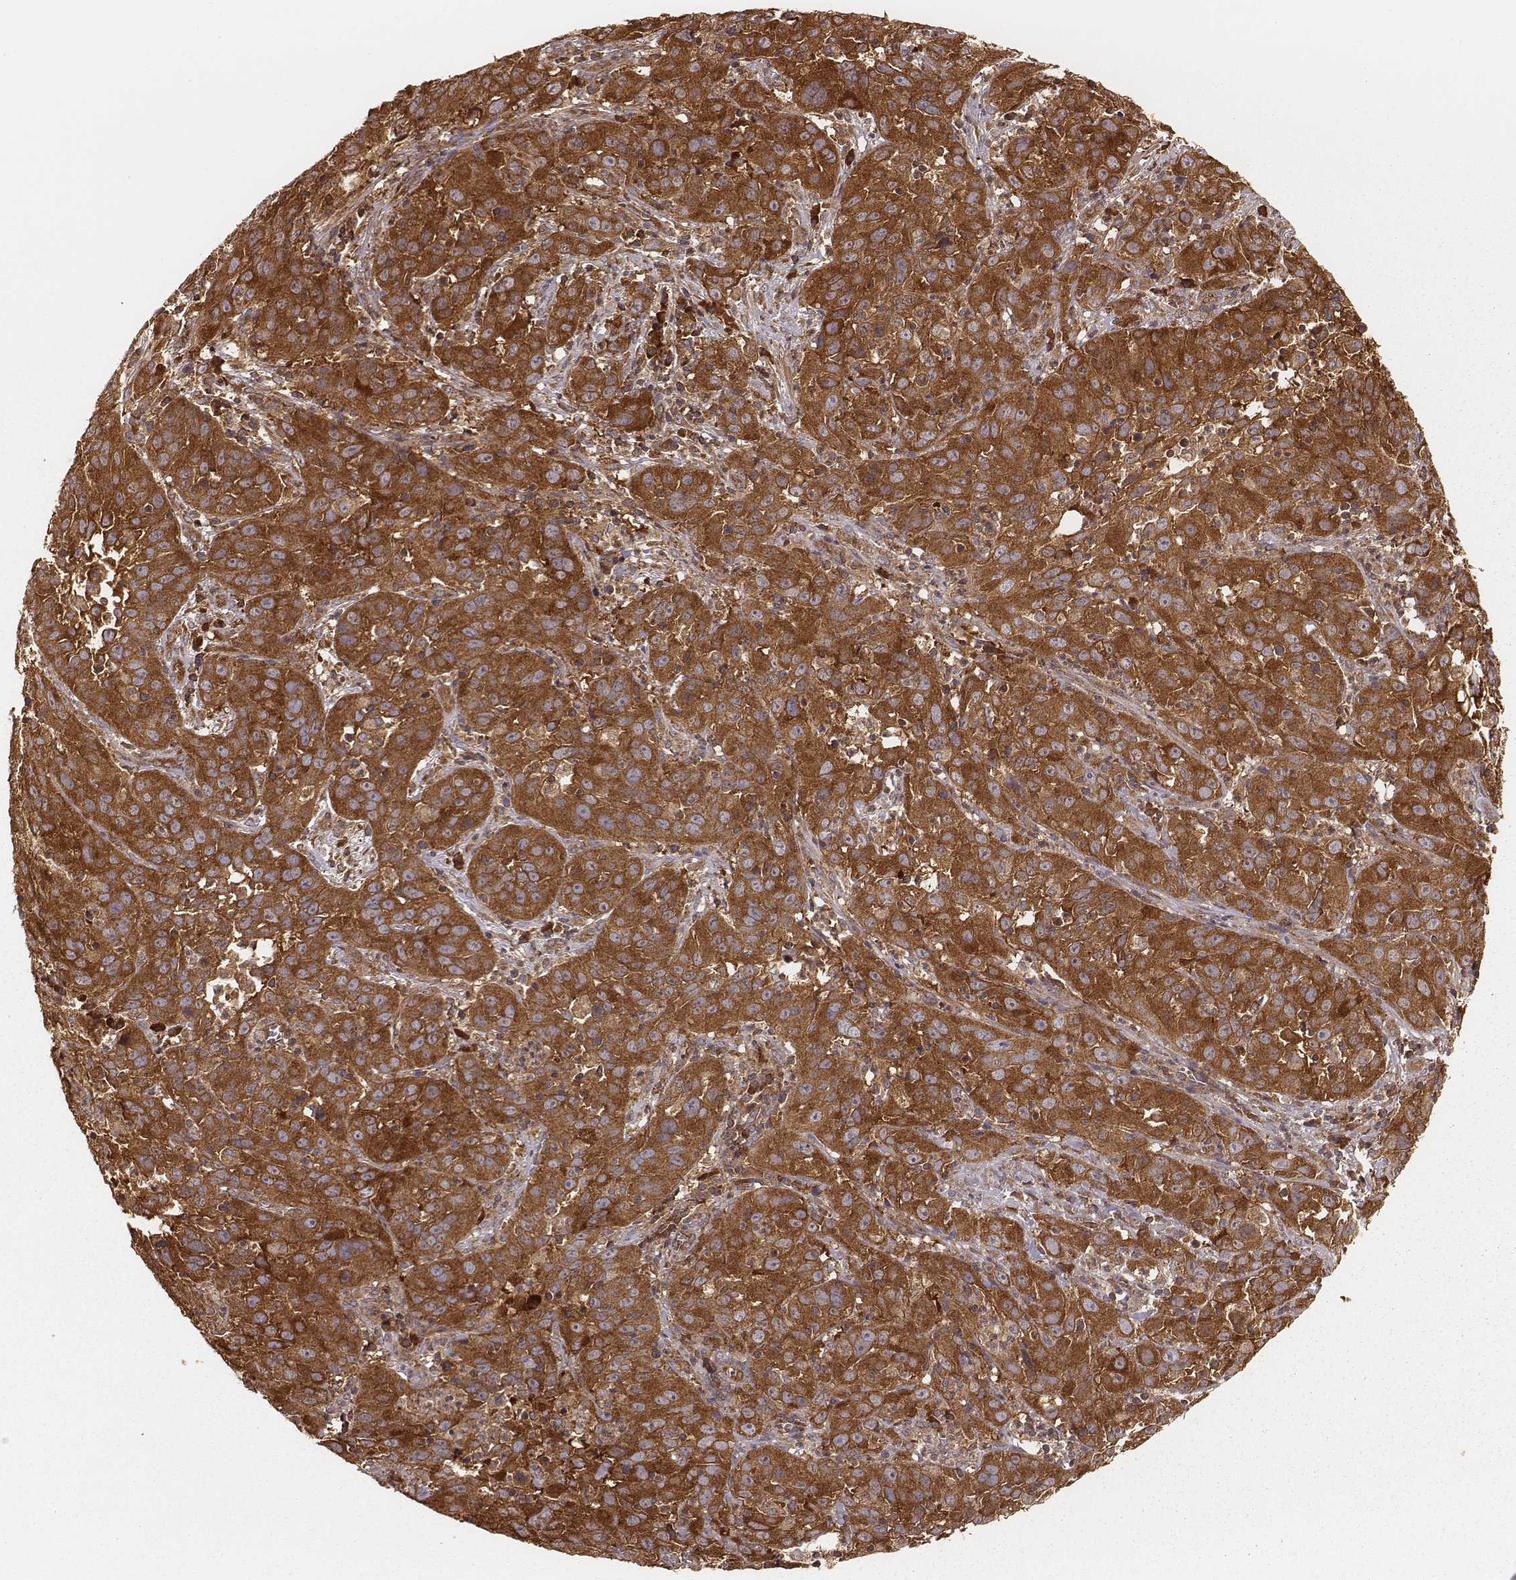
{"staining": {"intensity": "strong", "quantity": ">75%", "location": "cytoplasmic/membranous"}, "tissue": "cervical cancer", "cell_type": "Tumor cells", "image_type": "cancer", "snomed": [{"axis": "morphology", "description": "Squamous cell carcinoma, NOS"}, {"axis": "topography", "description": "Cervix"}], "caption": "Immunohistochemical staining of cervical squamous cell carcinoma displays high levels of strong cytoplasmic/membranous expression in about >75% of tumor cells.", "gene": "CARS1", "patient": {"sex": "female", "age": 32}}